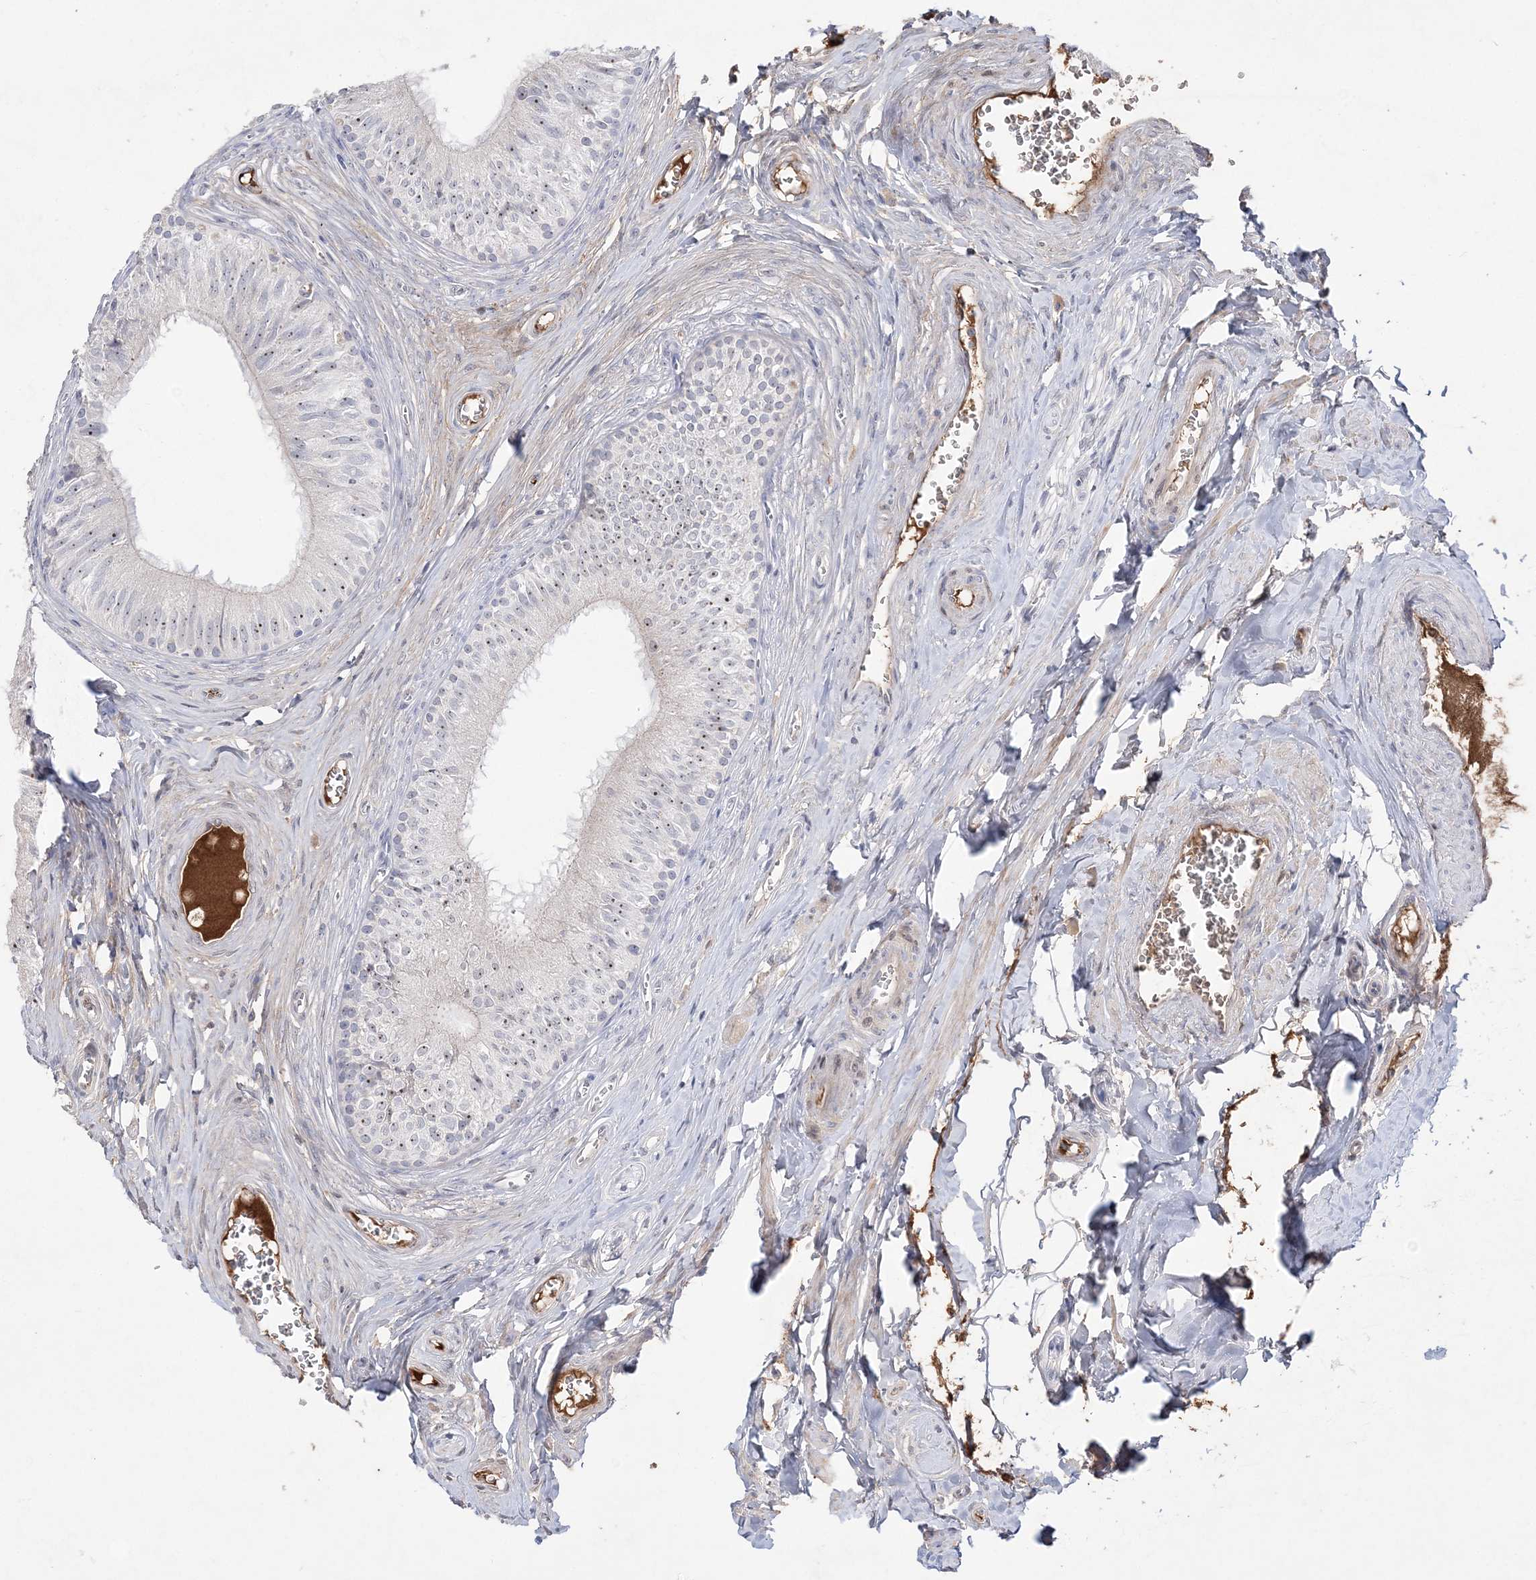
{"staining": {"intensity": "moderate", "quantity": "25%-75%", "location": "nuclear"}, "tissue": "epididymis", "cell_type": "Glandular cells", "image_type": "normal", "snomed": [{"axis": "morphology", "description": "Normal tissue, NOS"}, {"axis": "topography", "description": "Epididymis"}], "caption": "Protein staining of benign epididymis demonstrates moderate nuclear staining in approximately 25%-75% of glandular cells.", "gene": "NOP16", "patient": {"sex": "male", "age": 46}}